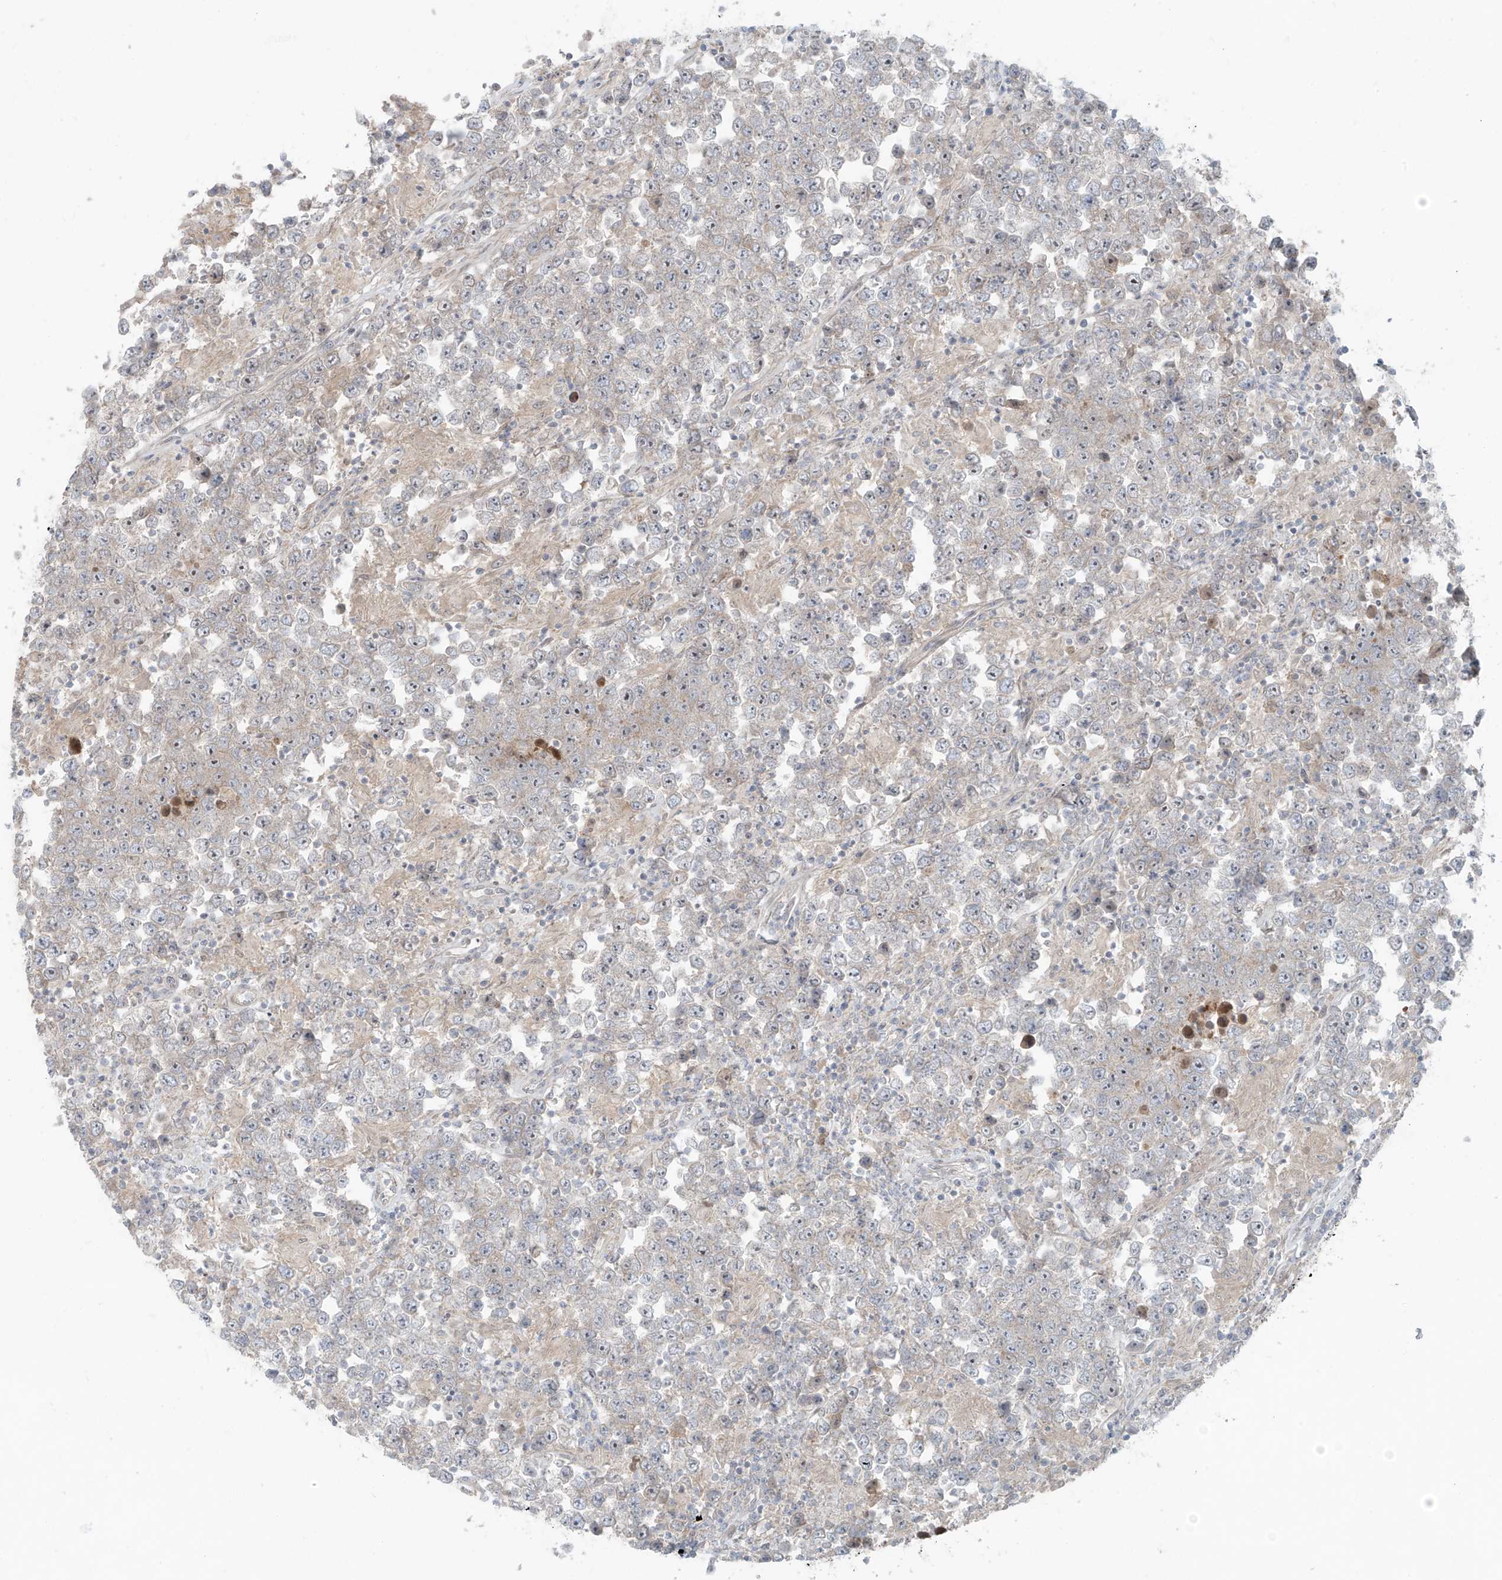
{"staining": {"intensity": "weak", "quantity": "<25%", "location": "cytoplasmic/membranous"}, "tissue": "testis cancer", "cell_type": "Tumor cells", "image_type": "cancer", "snomed": [{"axis": "morphology", "description": "Normal tissue, NOS"}, {"axis": "morphology", "description": "Urothelial carcinoma, High grade"}, {"axis": "morphology", "description": "Seminoma, NOS"}, {"axis": "morphology", "description": "Carcinoma, Embryonal, NOS"}, {"axis": "topography", "description": "Urinary bladder"}, {"axis": "topography", "description": "Testis"}], "caption": "High magnification brightfield microscopy of testis cancer (embryonal carcinoma) stained with DAB (brown) and counterstained with hematoxylin (blue): tumor cells show no significant expression.", "gene": "PPAT", "patient": {"sex": "male", "age": 41}}